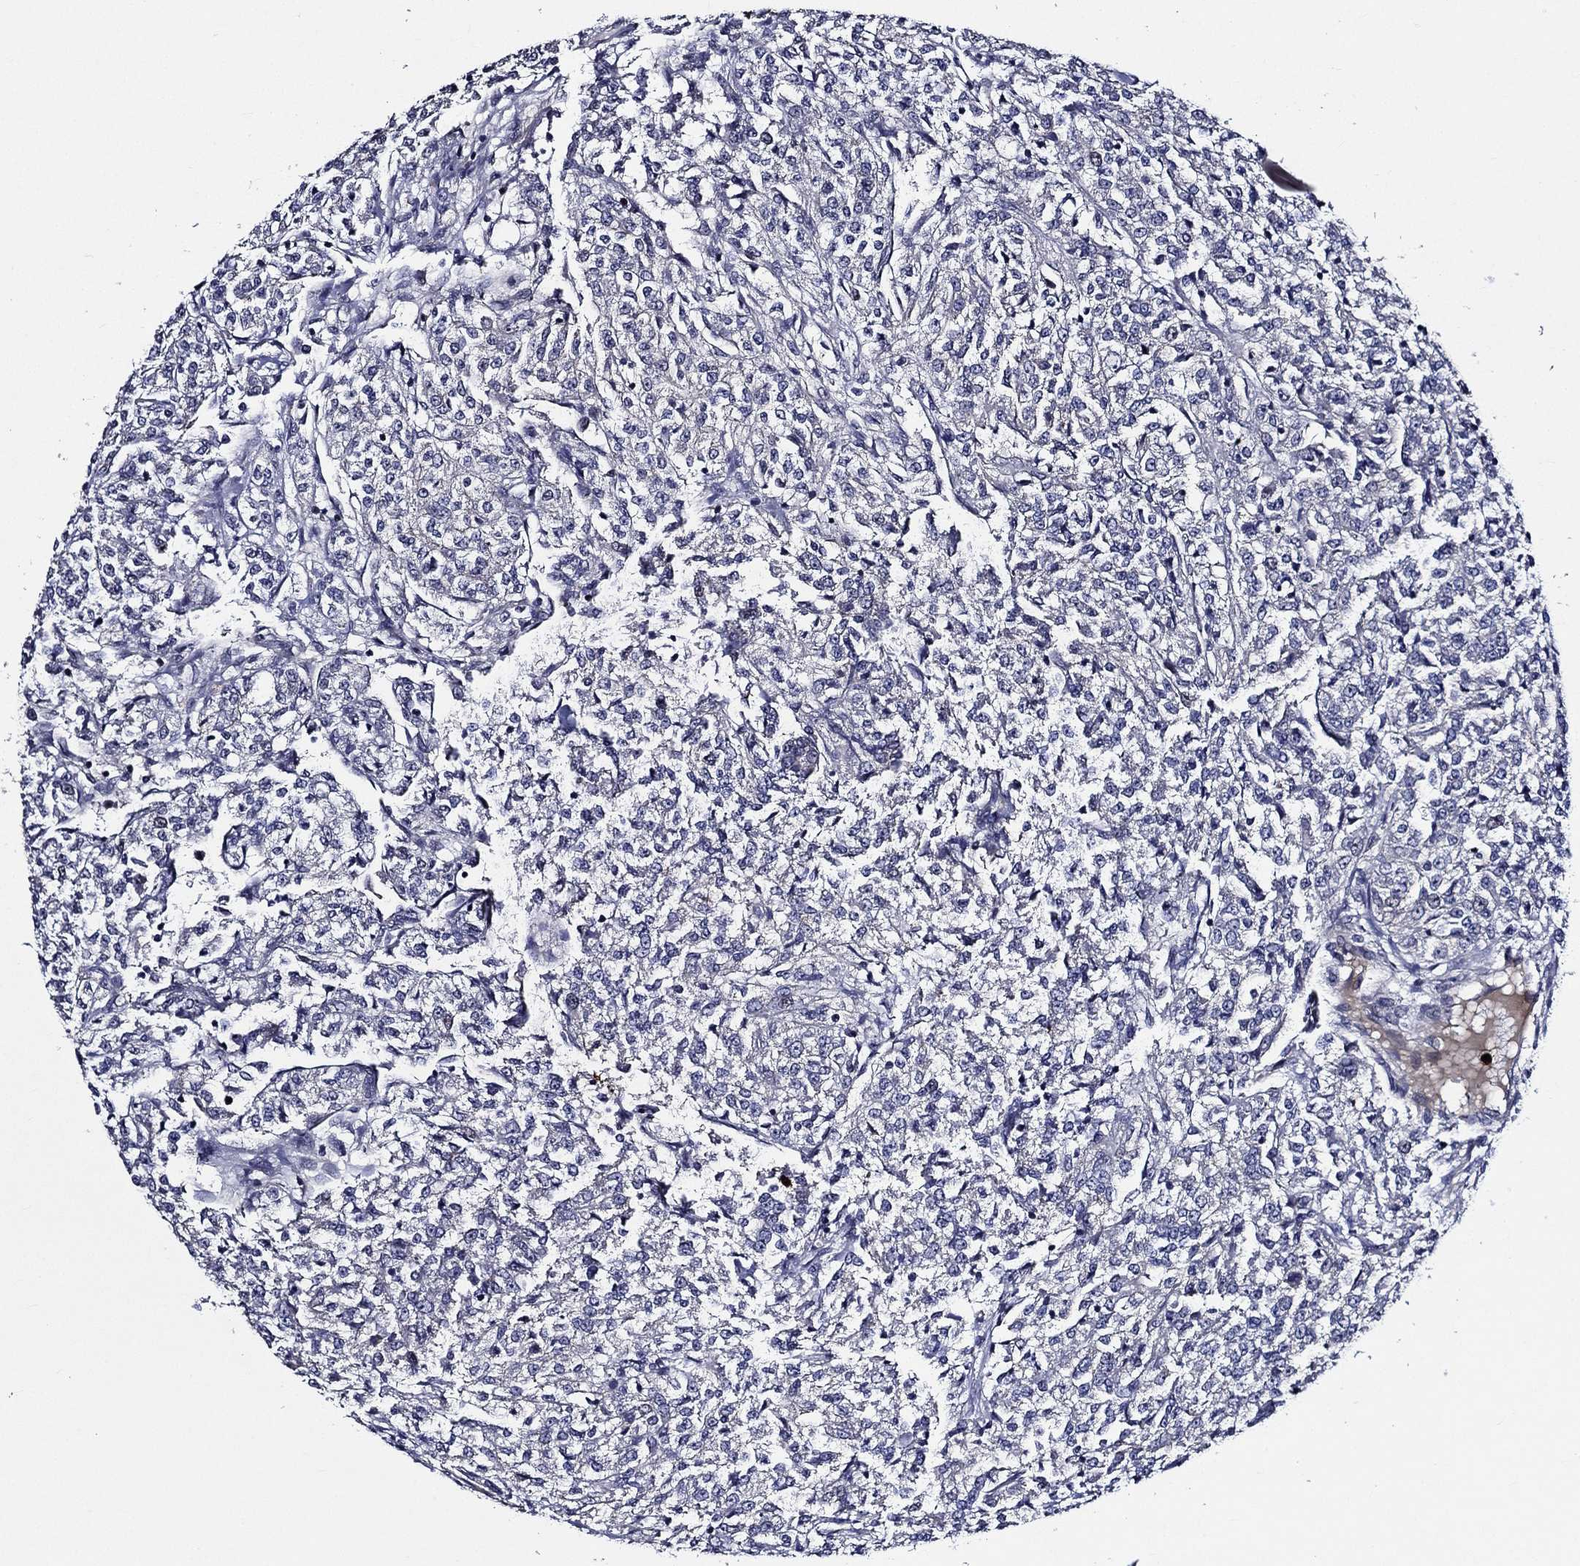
{"staining": {"intensity": "negative", "quantity": "none", "location": "none"}, "tissue": "renal cancer", "cell_type": "Tumor cells", "image_type": "cancer", "snomed": [{"axis": "morphology", "description": "Adenocarcinoma, NOS"}, {"axis": "topography", "description": "Kidney"}], "caption": "Protein analysis of renal cancer demonstrates no significant expression in tumor cells.", "gene": "KIF20B", "patient": {"sex": "female", "age": 63}}